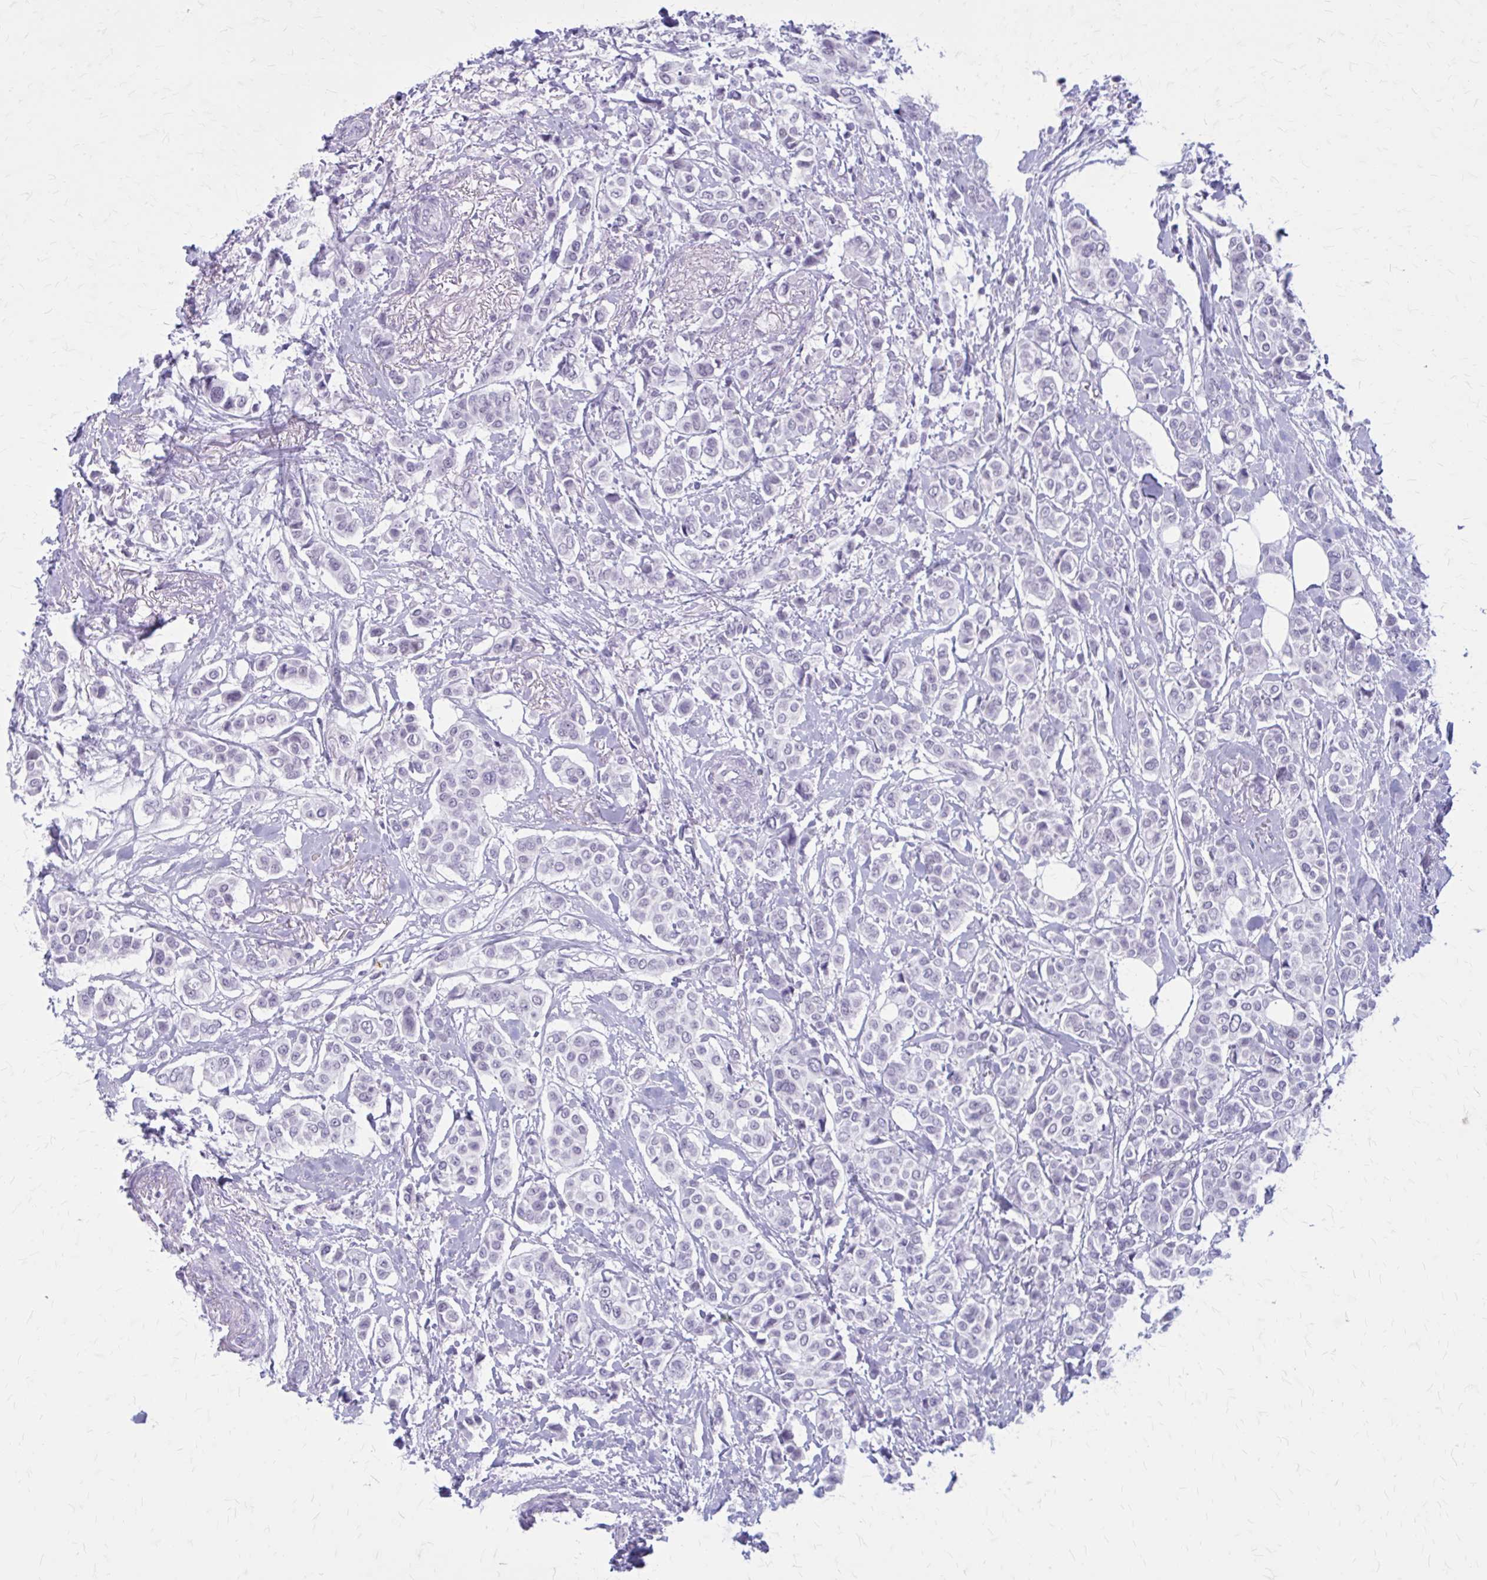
{"staining": {"intensity": "negative", "quantity": "none", "location": "none"}, "tissue": "breast cancer", "cell_type": "Tumor cells", "image_type": "cancer", "snomed": [{"axis": "morphology", "description": "Lobular carcinoma"}, {"axis": "topography", "description": "Breast"}], "caption": "The immunohistochemistry image has no significant expression in tumor cells of breast lobular carcinoma tissue.", "gene": "GAD1", "patient": {"sex": "female", "age": 51}}